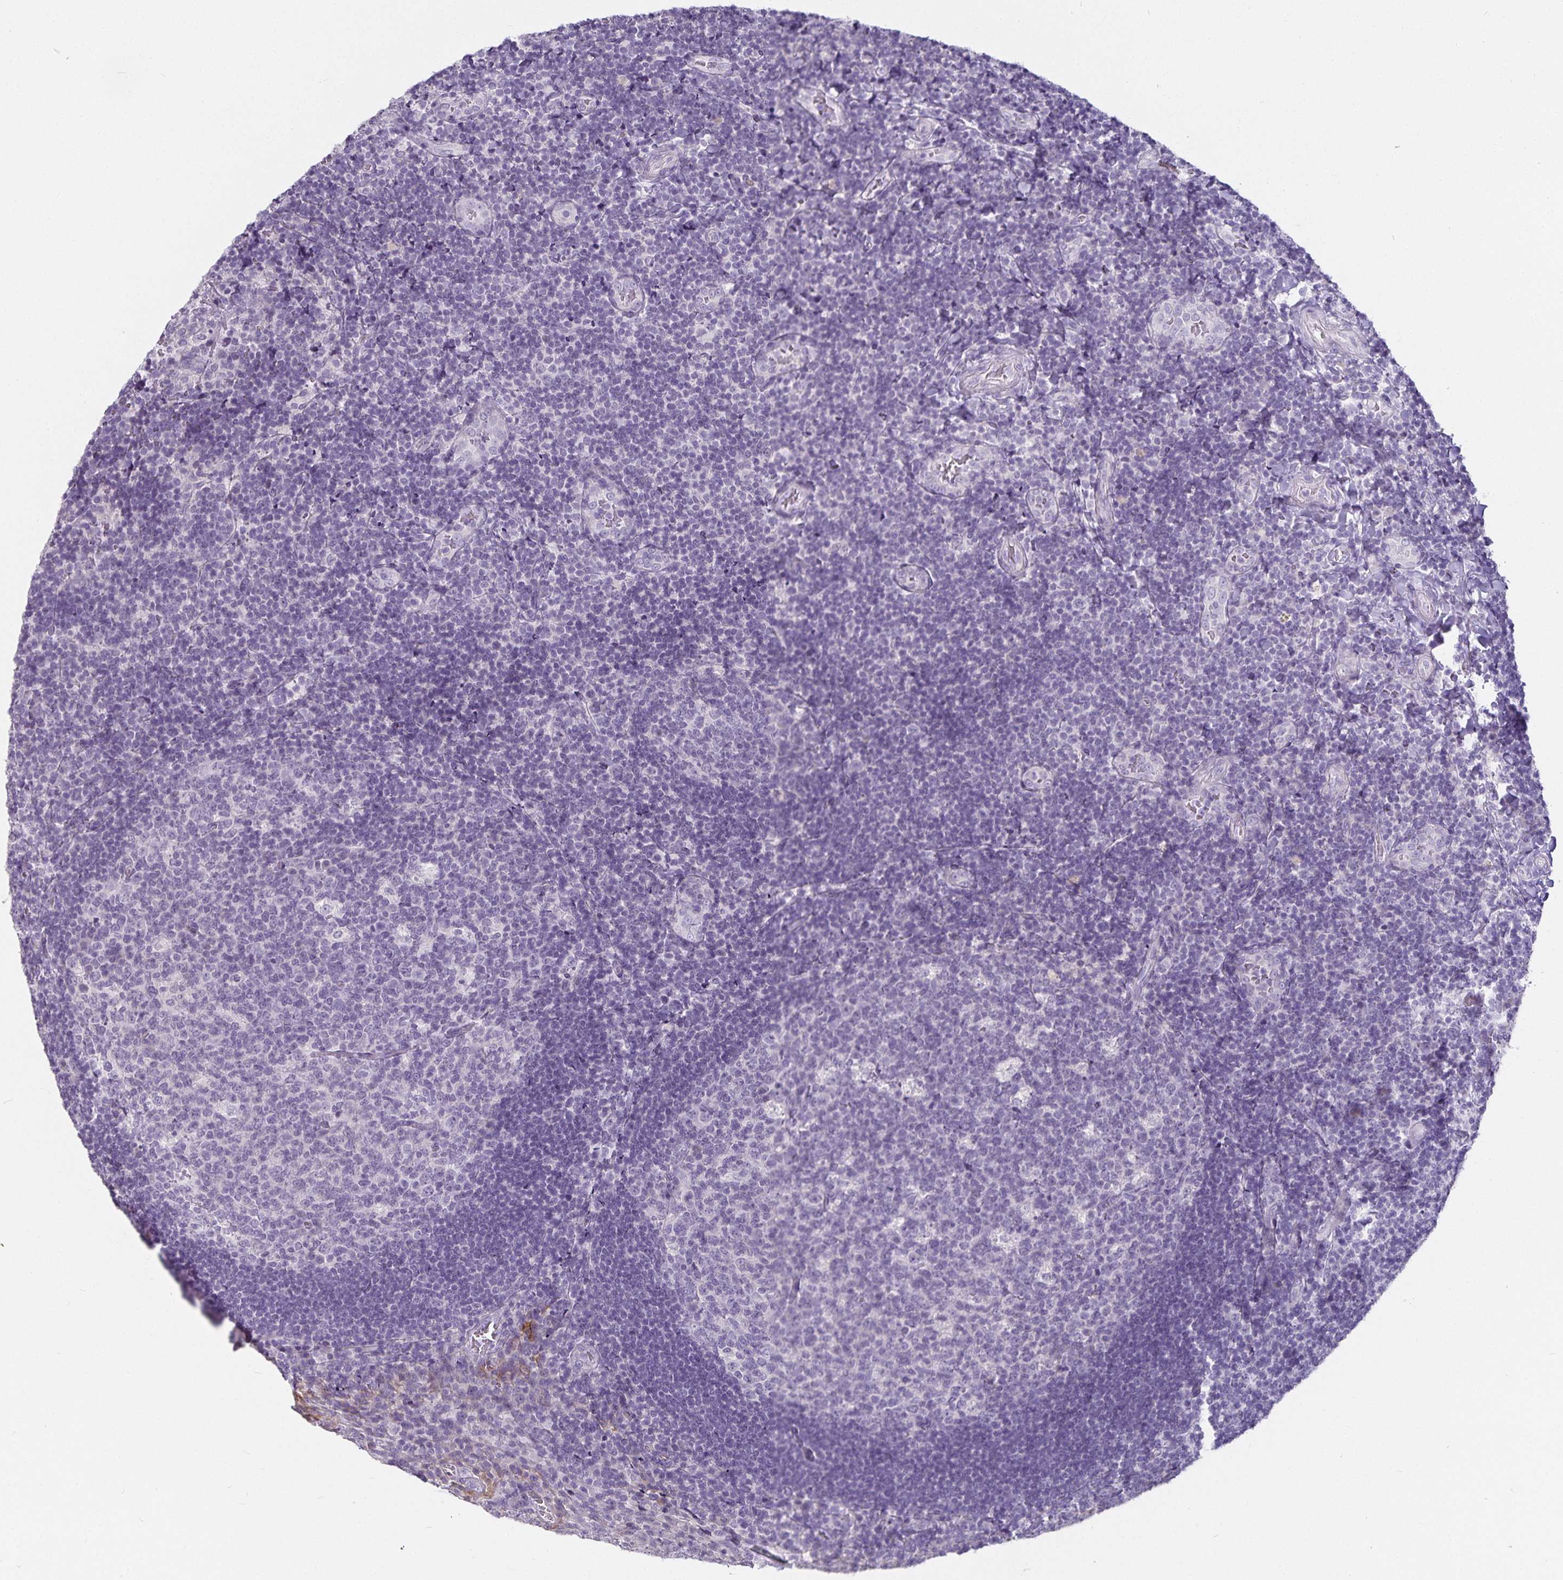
{"staining": {"intensity": "negative", "quantity": "none", "location": "none"}, "tissue": "tonsil", "cell_type": "Germinal center cells", "image_type": "normal", "snomed": [{"axis": "morphology", "description": "Normal tissue, NOS"}, {"axis": "topography", "description": "Tonsil"}], "caption": "An immunohistochemistry histopathology image of benign tonsil is shown. There is no staining in germinal center cells of tonsil. Brightfield microscopy of immunohistochemistry (IHC) stained with DAB (brown) and hematoxylin (blue), captured at high magnification.", "gene": "CA12", "patient": {"sex": "male", "age": 17}}